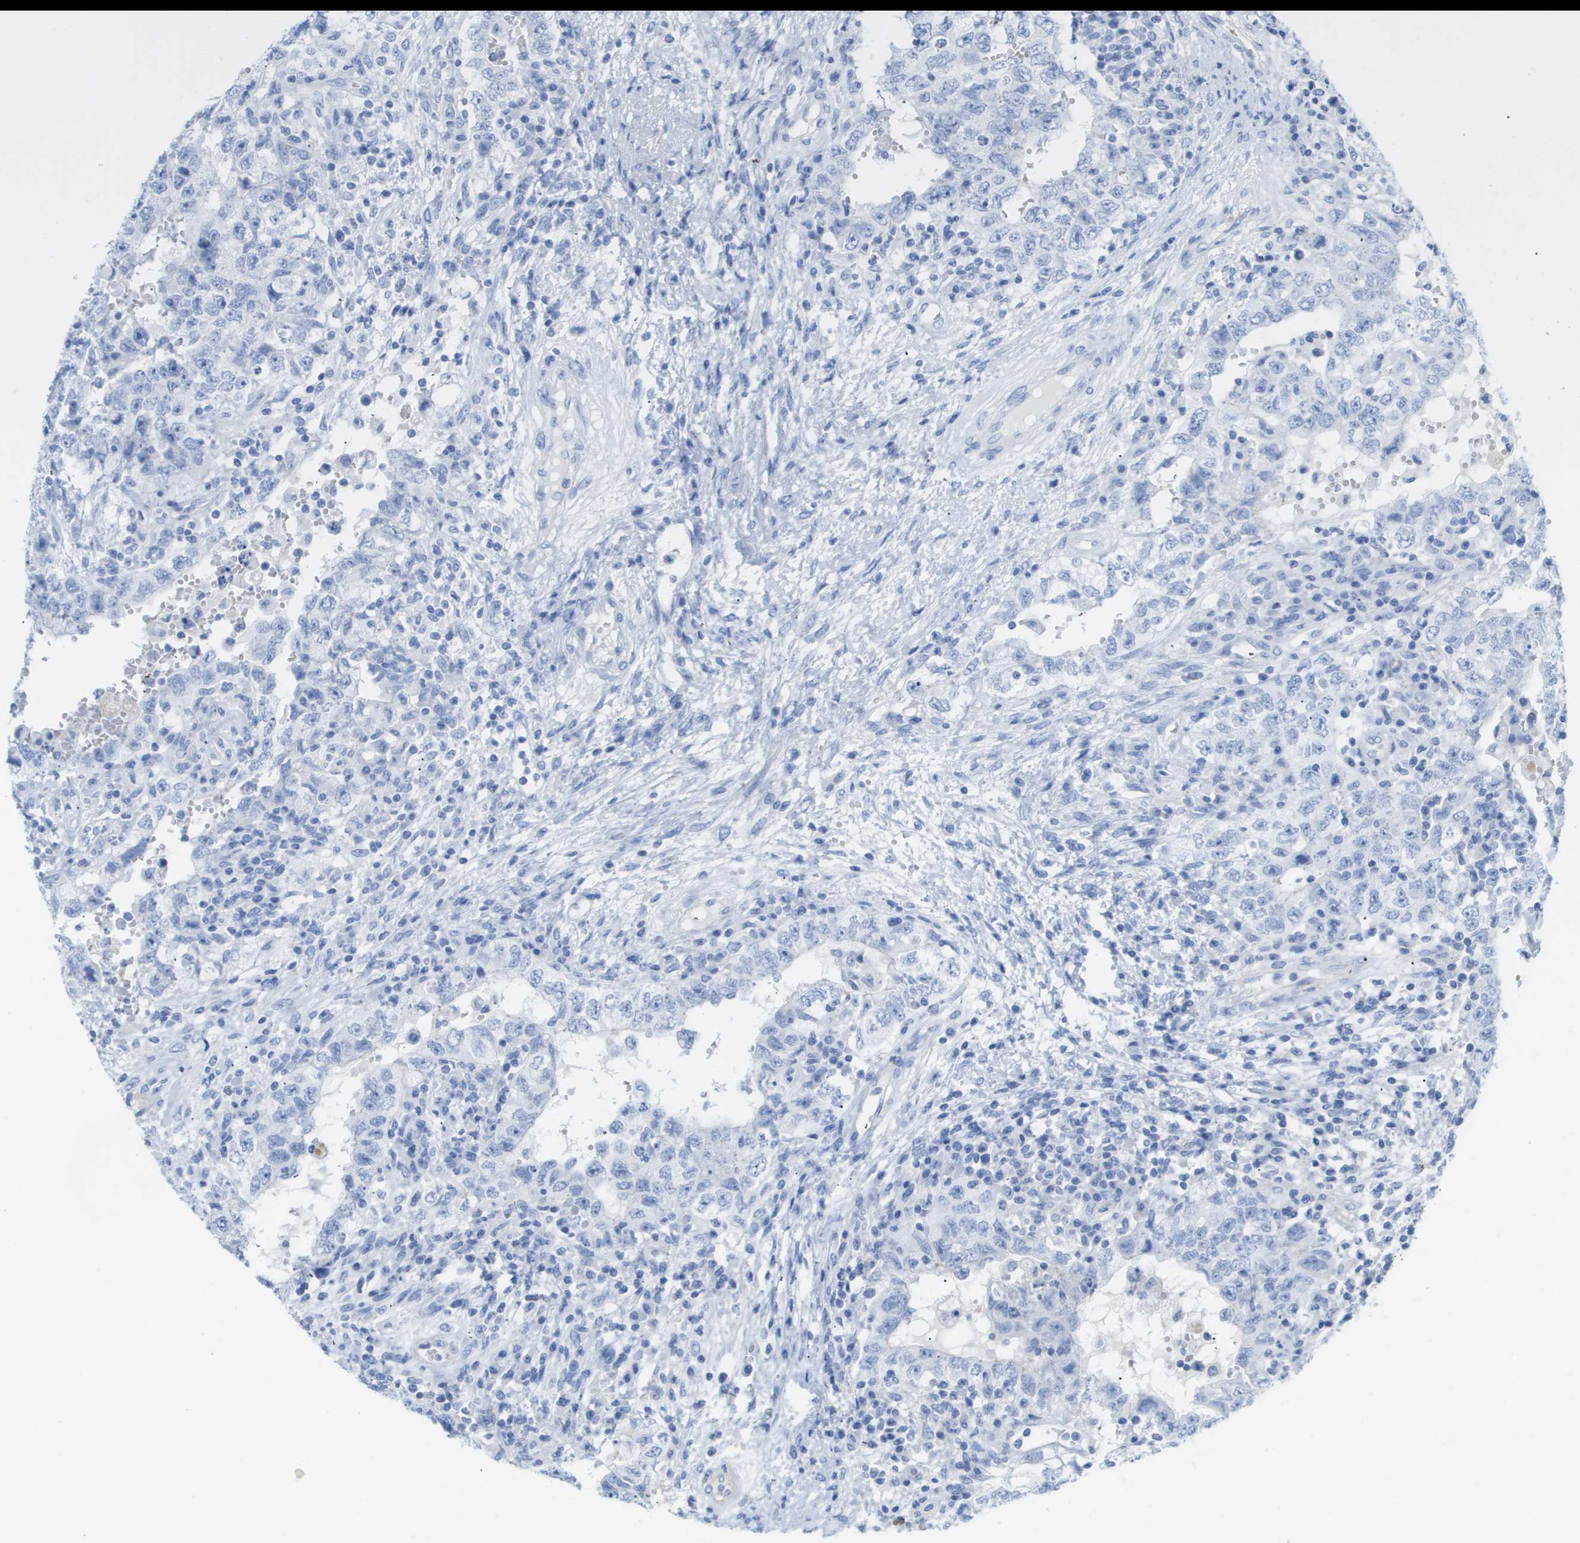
{"staining": {"intensity": "negative", "quantity": "none", "location": "none"}, "tissue": "testis cancer", "cell_type": "Tumor cells", "image_type": "cancer", "snomed": [{"axis": "morphology", "description": "Carcinoma, Embryonal, NOS"}, {"axis": "topography", "description": "Testis"}], "caption": "Tumor cells are negative for brown protein staining in testis embryonal carcinoma.", "gene": "MYL3", "patient": {"sex": "male", "age": 26}}